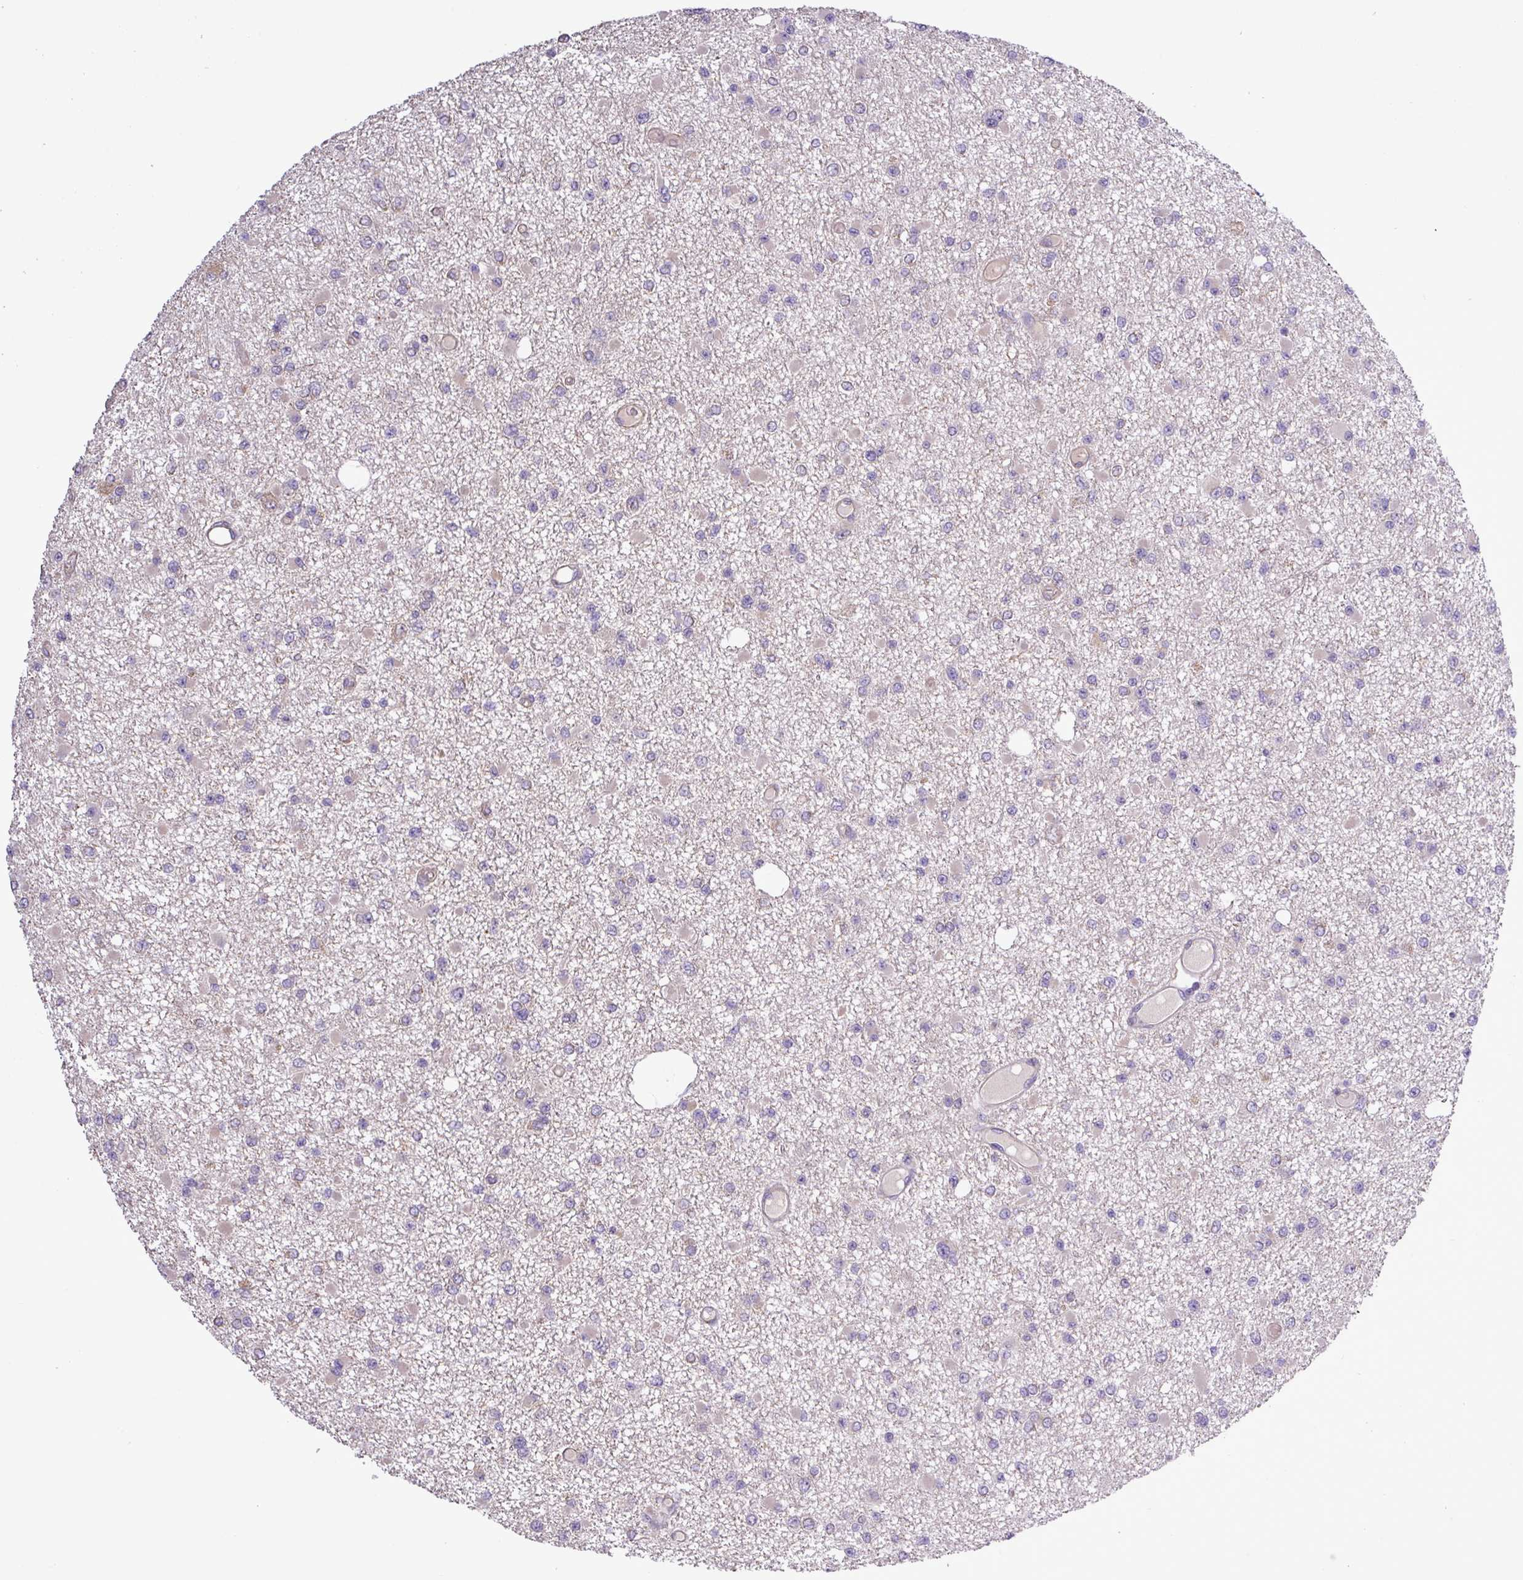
{"staining": {"intensity": "negative", "quantity": "none", "location": "none"}, "tissue": "glioma", "cell_type": "Tumor cells", "image_type": "cancer", "snomed": [{"axis": "morphology", "description": "Glioma, malignant, Low grade"}, {"axis": "topography", "description": "Brain"}], "caption": "This is an IHC image of human malignant low-grade glioma. There is no positivity in tumor cells.", "gene": "MEGF6", "patient": {"sex": "female", "age": 22}}